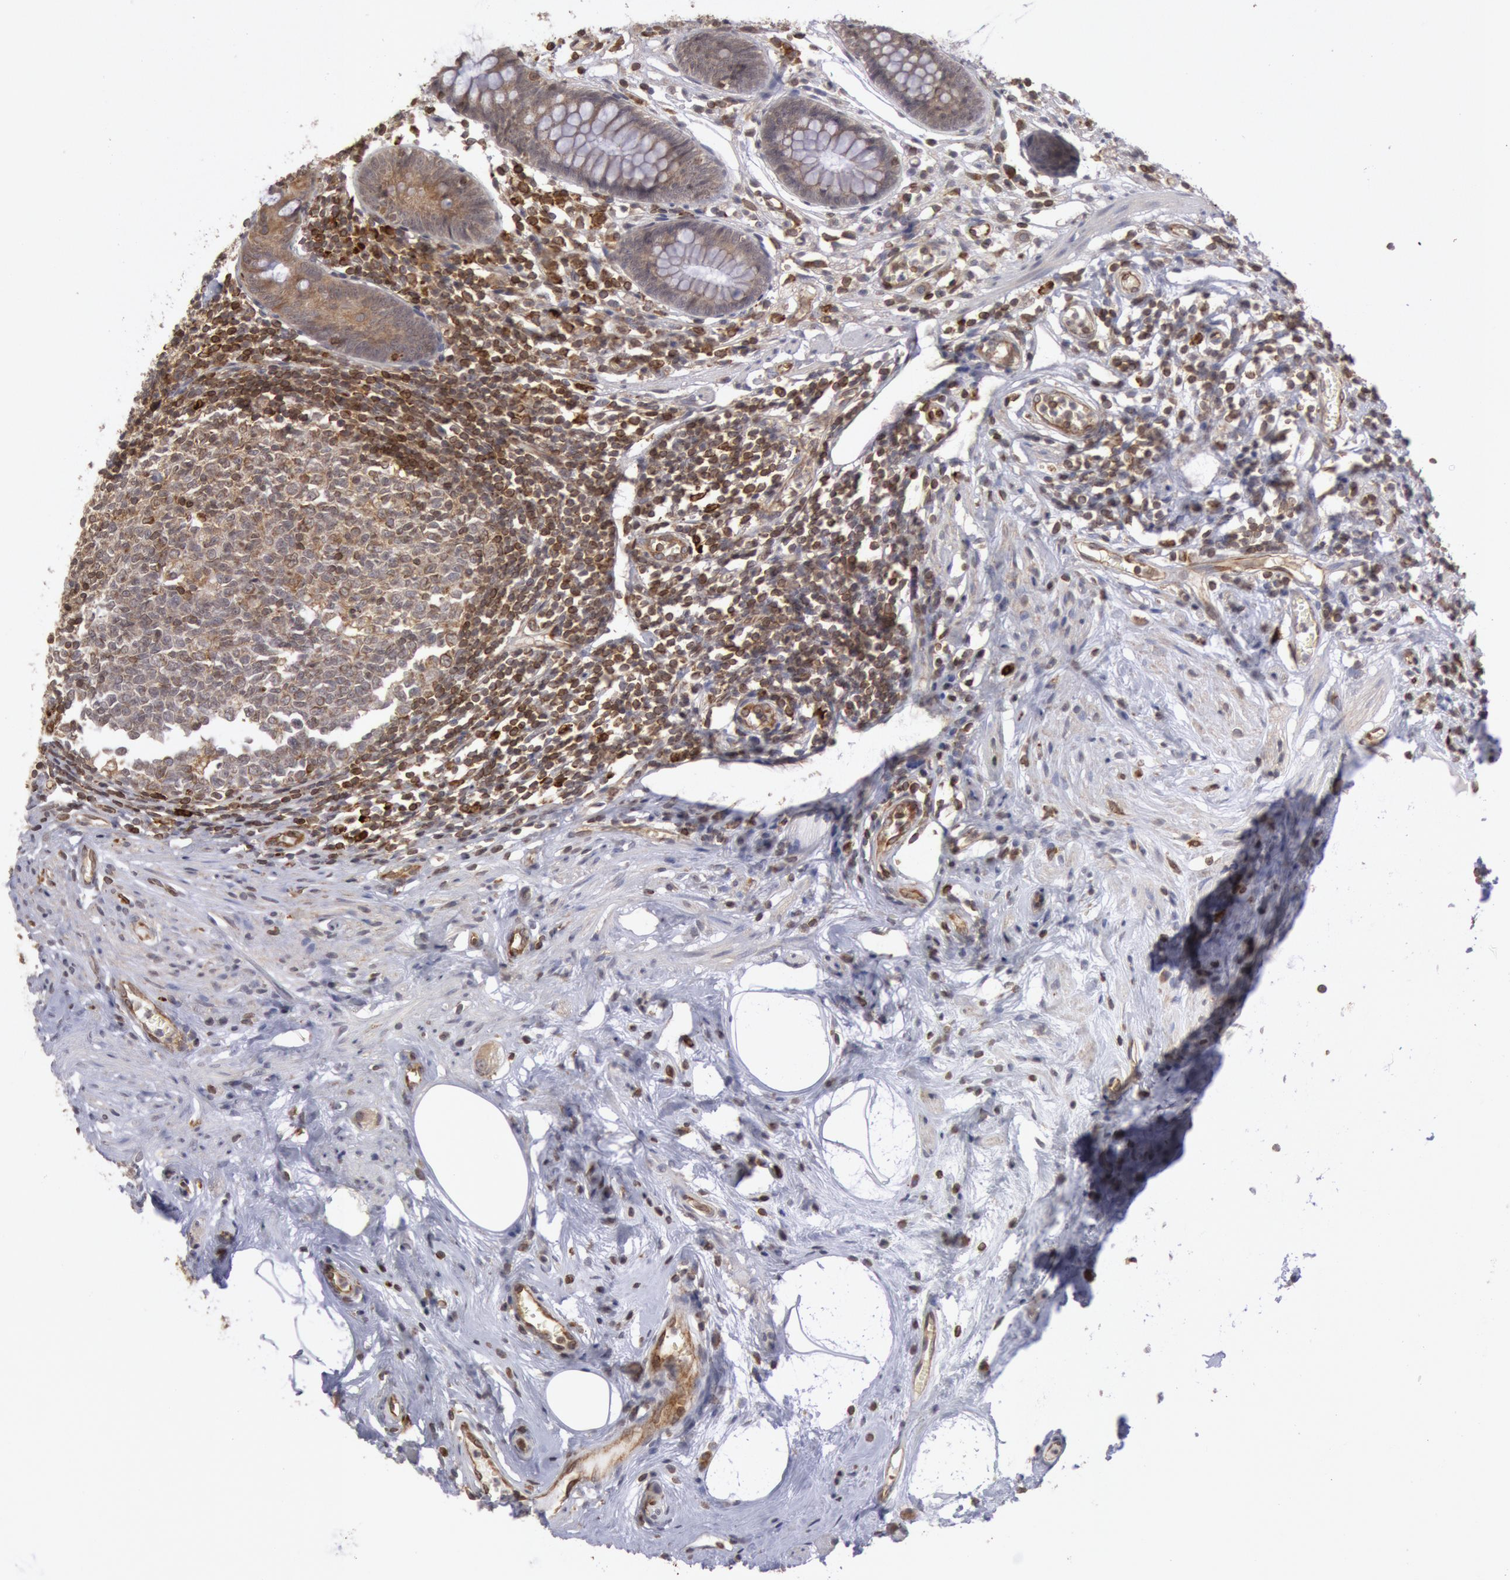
{"staining": {"intensity": "moderate", "quantity": "25%-75%", "location": "cytoplasmic/membranous"}, "tissue": "appendix", "cell_type": "Glandular cells", "image_type": "normal", "snomed": [{"axis": "morphology", "description": "Normal tissue, NOS"}, {"axis": "topography", "description": "Appendix"}], "caption": "The photomicrograph shows staining of unremarkable appendix, revealing moderate cytoplasmic/membranous protein positivity (brown color) within glandular cells. (DAB = brown stain, brightfield microscopy at high magnification).", "gene": "ENSG00000250264", "patient": {"sex": "male", "age": 38}}